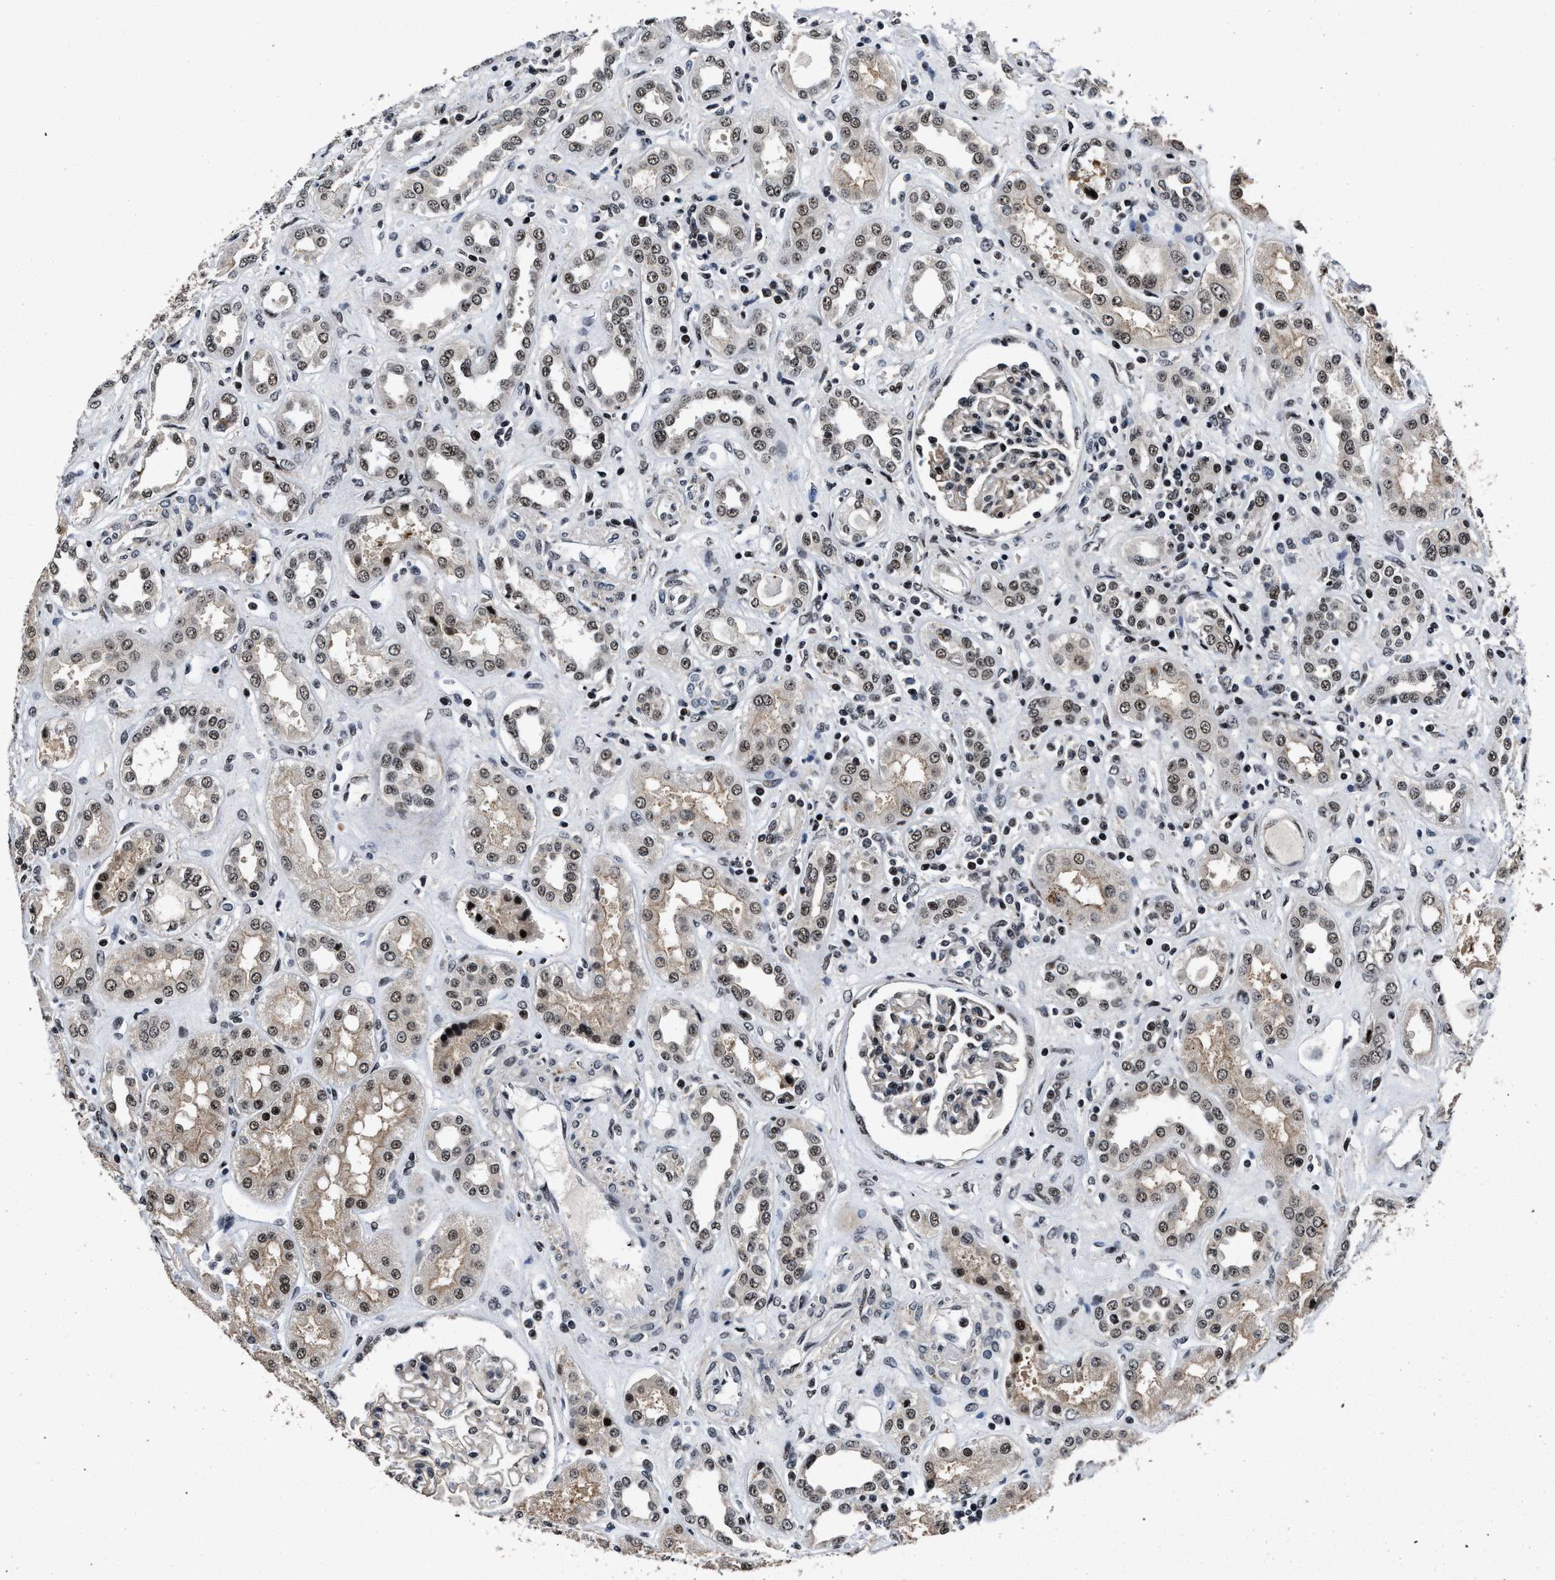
{"staining": {"intensity": "strong", "quantity": "25%-75%", "location": "nuclear"}, "tissue": "kidney", "cell_type": "Cells in glomeruli", "image_type": "normal", "snomed": [{"axis": "morphology", "description": "Normal tissue, NOS"}, {"axis": "topography", "description": "Kidney"}], "caption": "A brown stain highlights strong nuclear expression of a protein in cells in glomeruli of unremarkable kidney.", "gene": "ZNF233", "patient": {"sex": "male", "age": 59}}